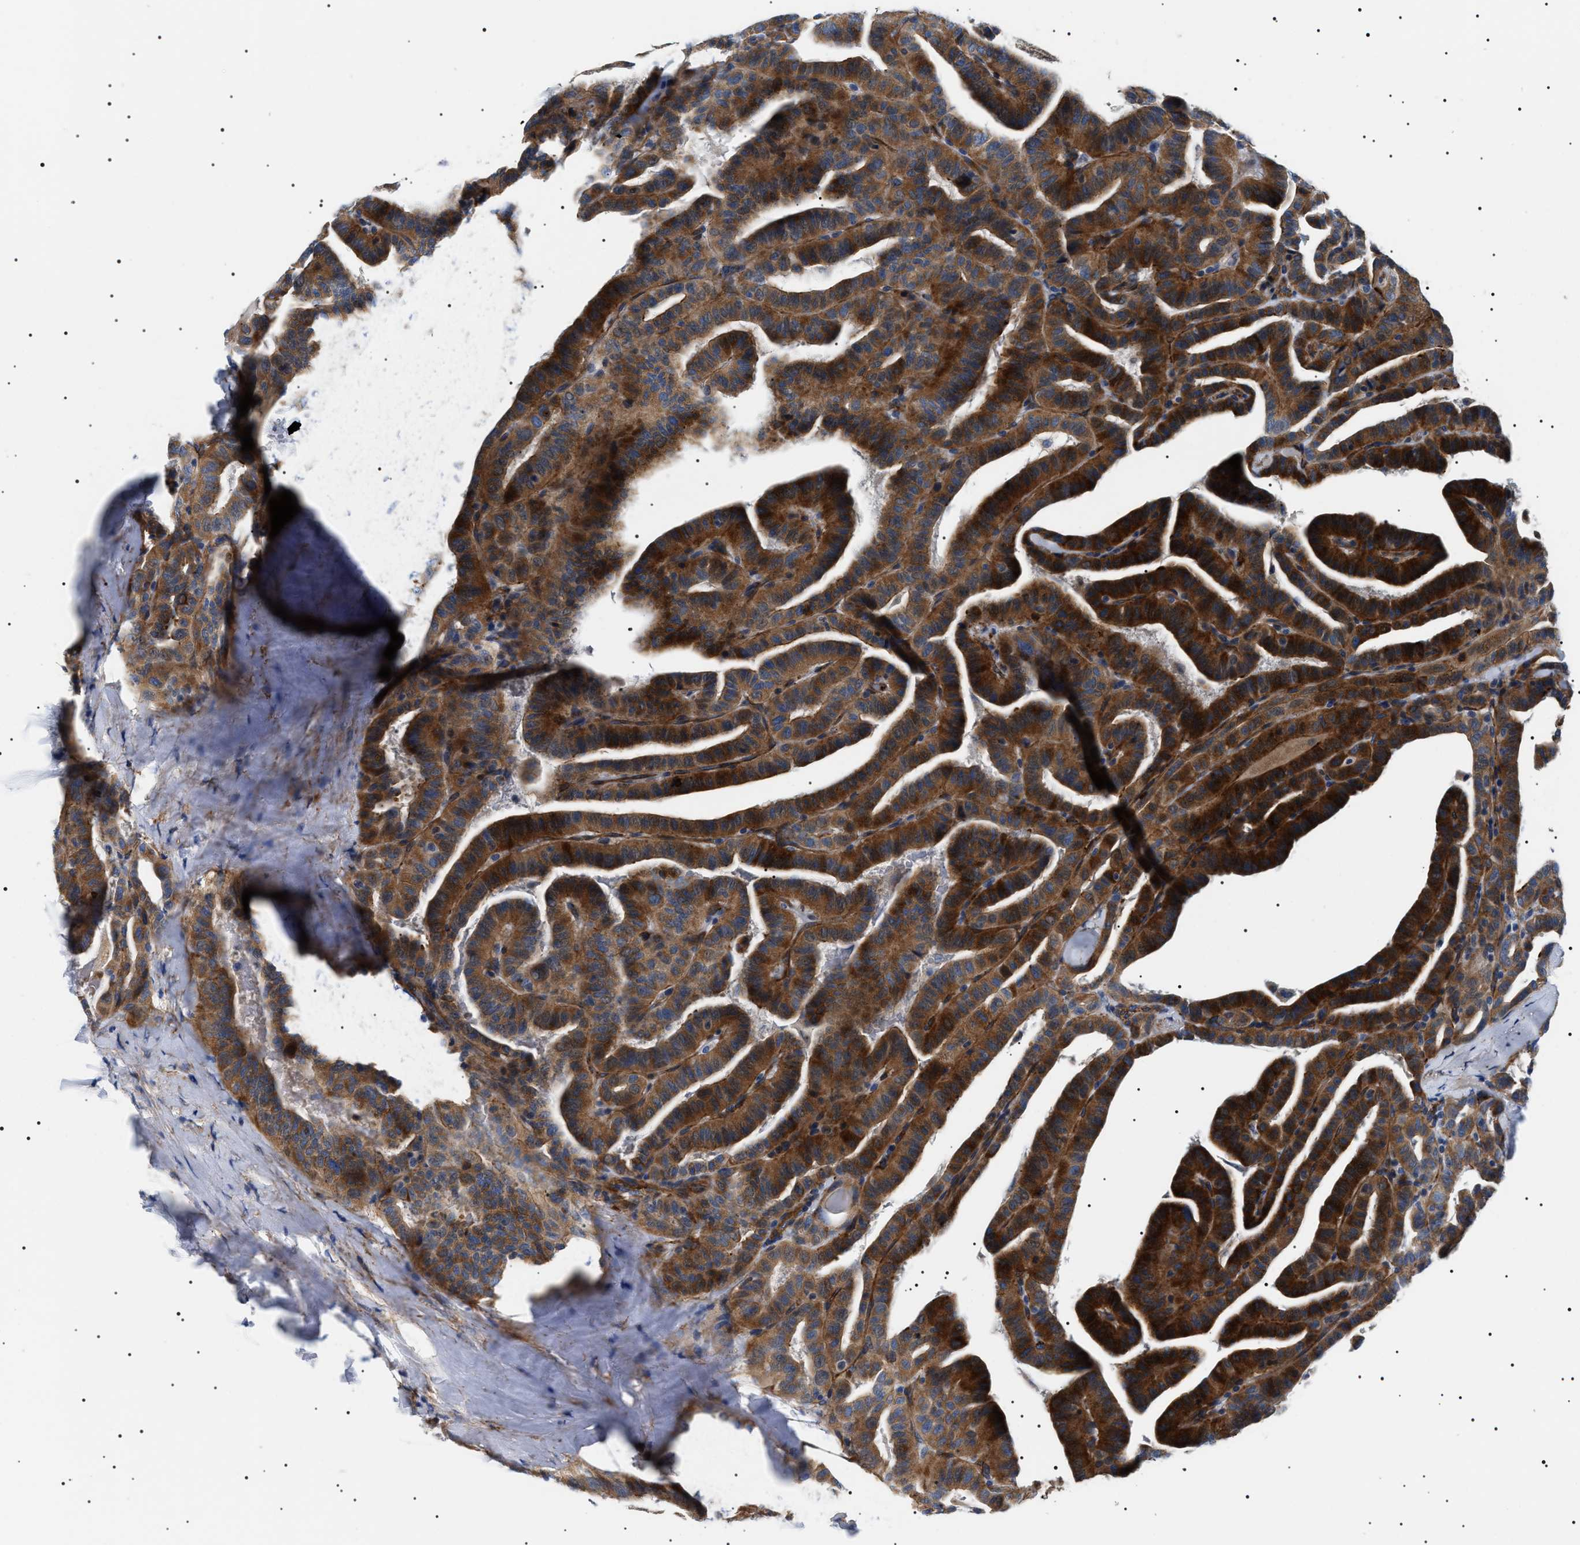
{"staining": {"intensity": "strong", "quantity": ">75%", "location": "cytoplasmic/membranous"}, "tissue": "thyroid cancer", "cell_type": "Tumor cells", "image_type": "cancer", "snomed": [{"axis": "morphology", "description": "Papillary adenocarcinoma, NOS"}, {"axis": "topography", "description": "Thyroid gland"}], "caption": "The immunohistochemical stain shows strong cytoplasmic/membranous expression in tumor cells of papillary adenocarcinoma (thyroid) tissue.", "gene": "TMEM222", "patient": {"sex": "male", "age": 77}}